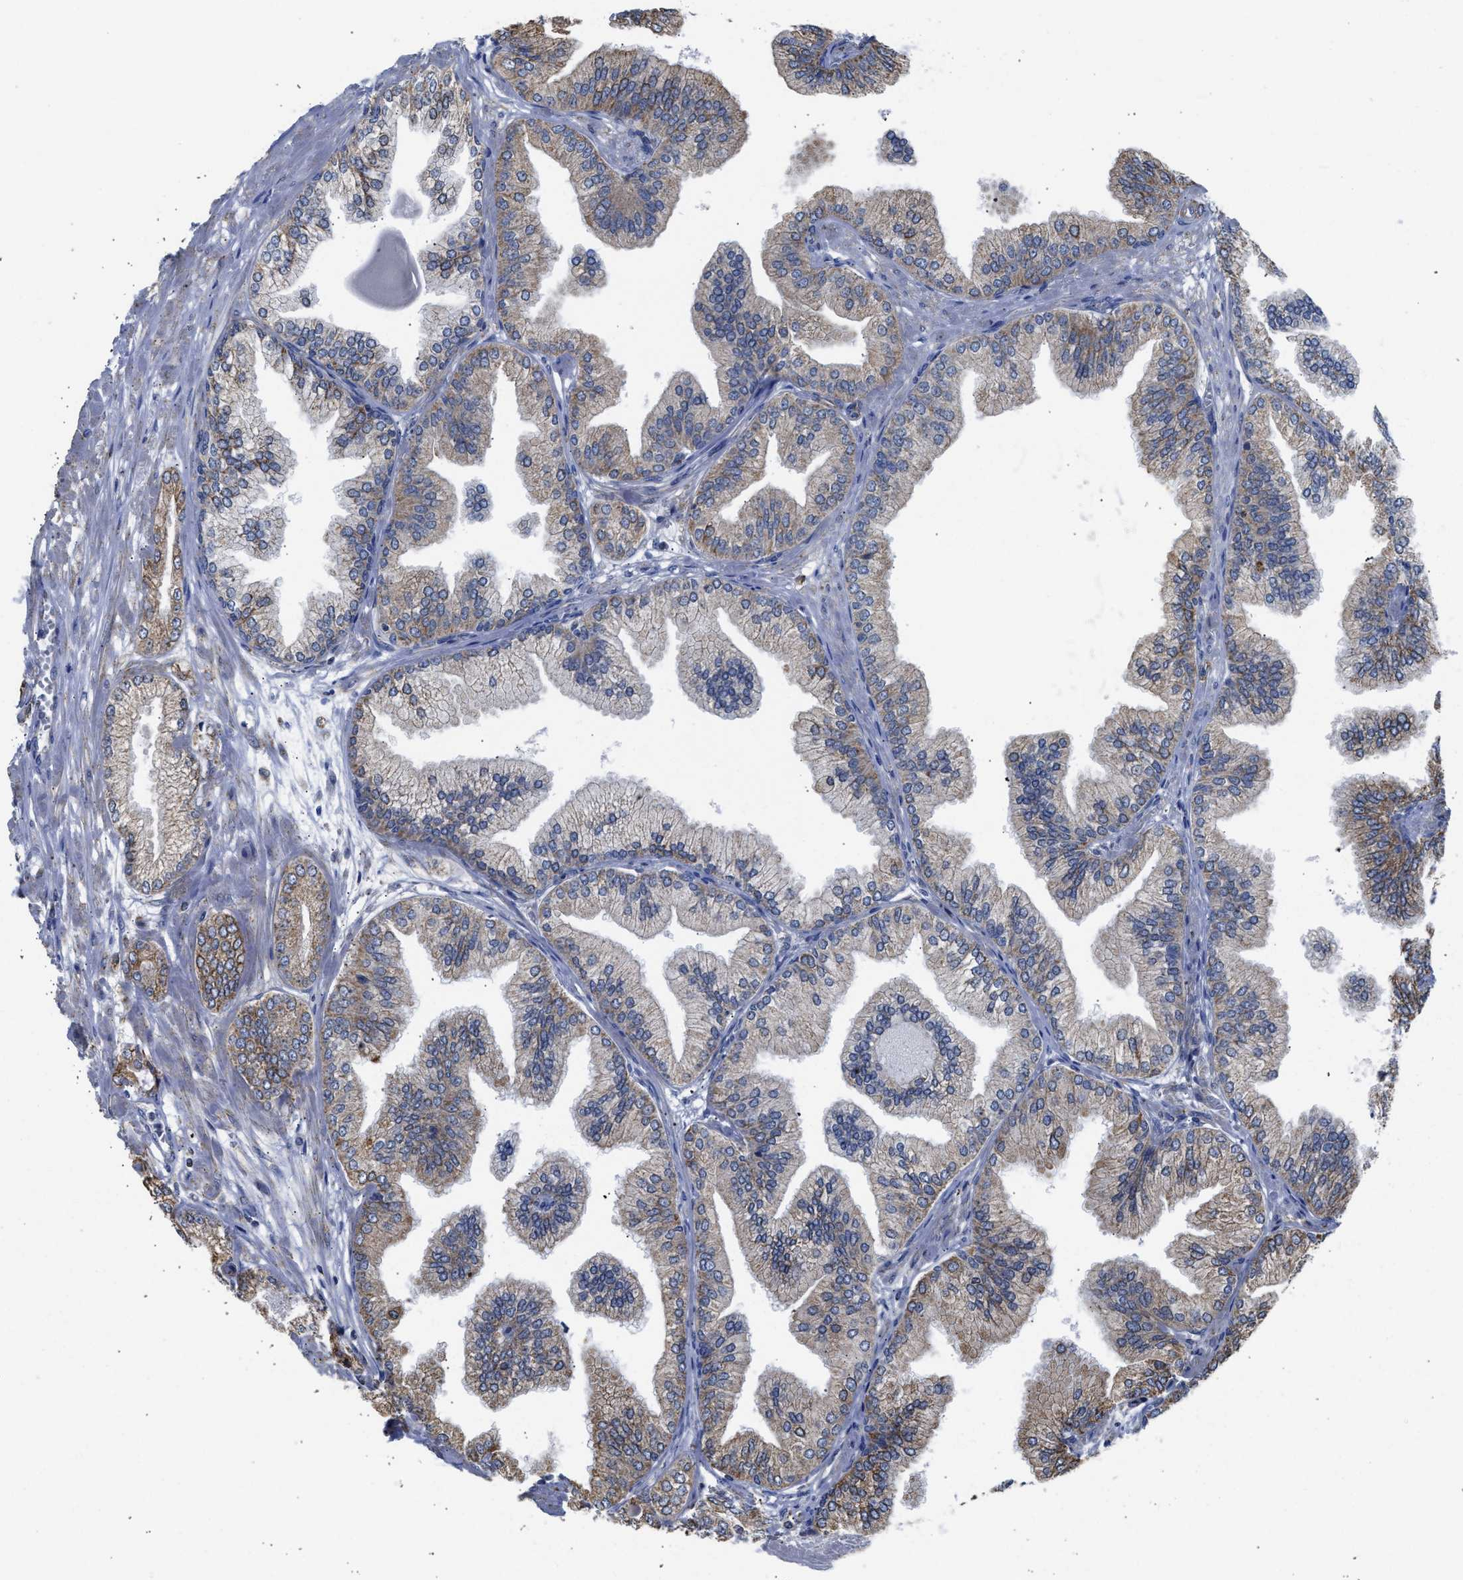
{"staining": {"intensity": "moderate", "quantity": "25%-75%", "location": "cytoplasmic/membranous"}, "tissue": "prostate cancer", "cell_type": "Tumor cells", "image_type": "cancer", "snomed": [{"axis": "morphology", "description": "Adenocarcinoma, Low grade"}, {"axis": "topography", "description": "Prostate"}], "caption": "IHC photomicrograph of prostate cancer stained for a protein (brown), which shows medium levels of moderate cytoplasmic/membranous positivity in approximately 25%-75% of tumor cells.", "gene": "CYCS", "patient": {"sex": "male", "age": 52}}